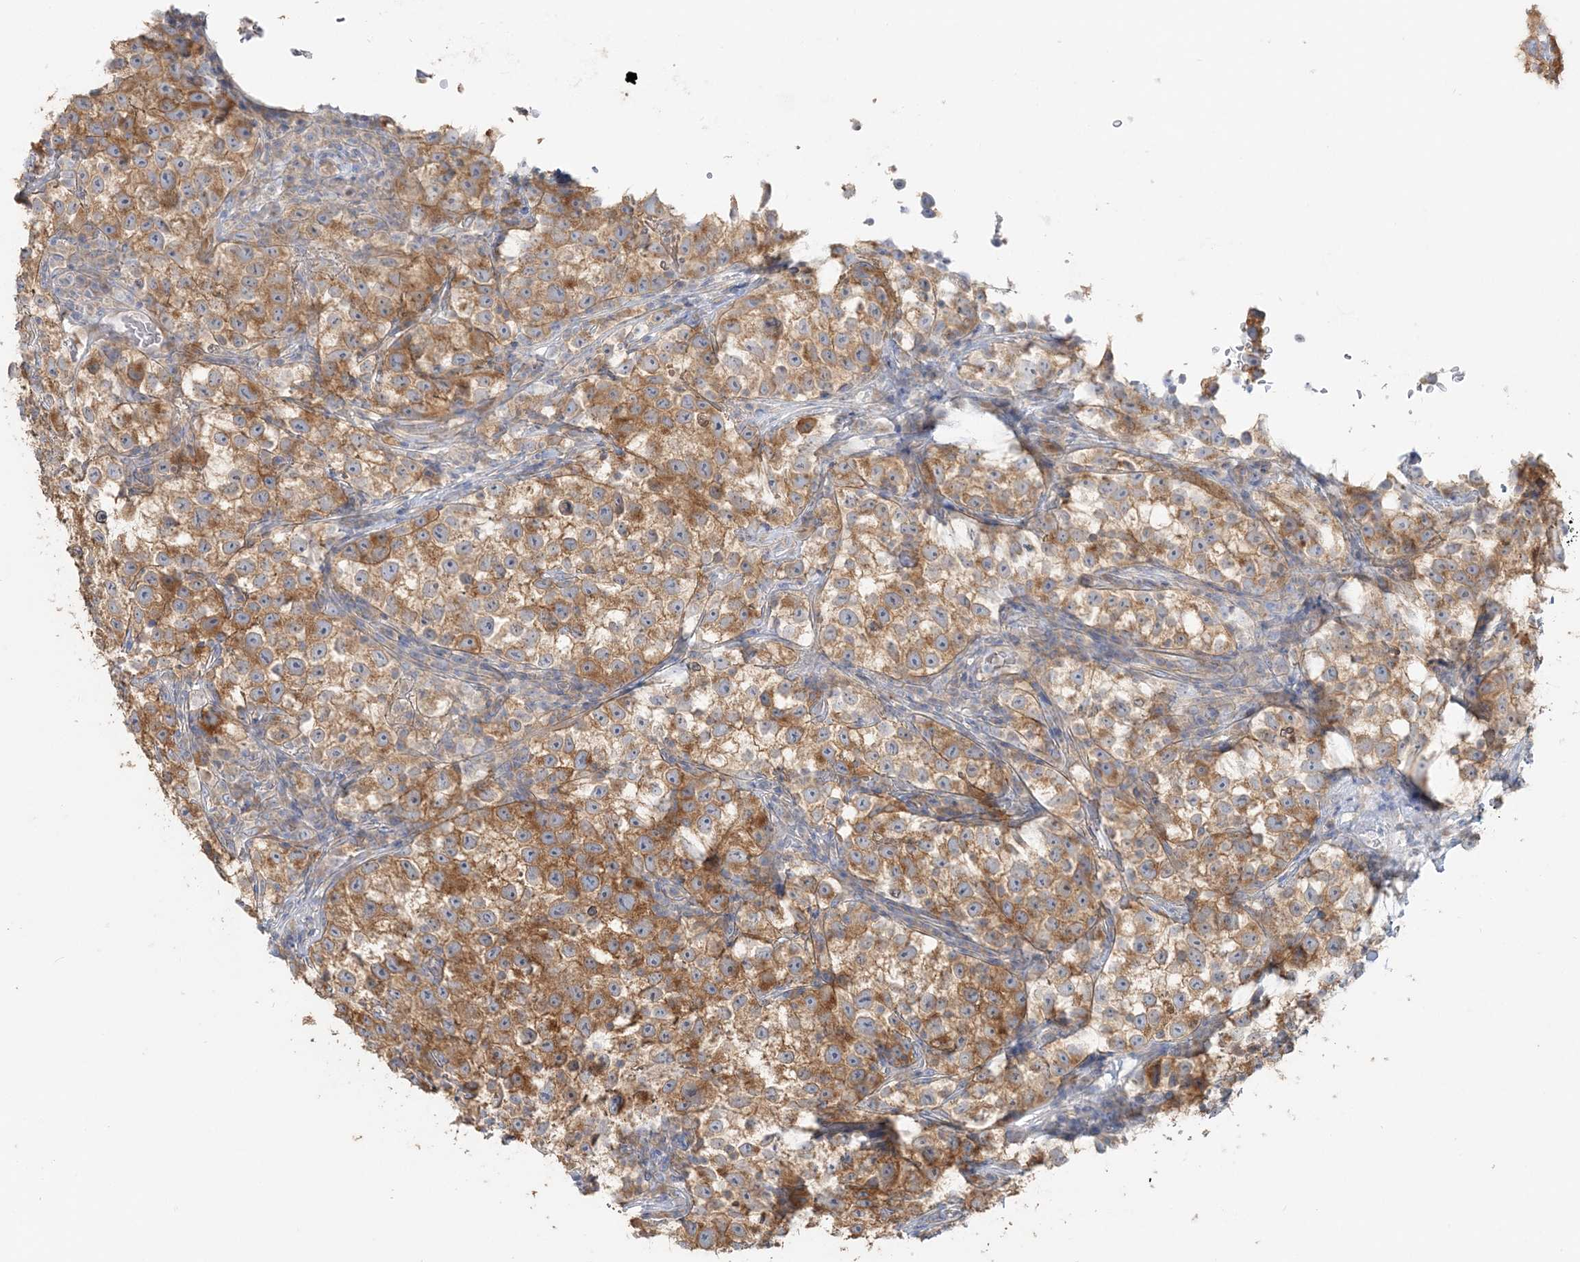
{"staining": {"intensity": "moderate", "quantity": "25%-75%", "location": "cytoplasmic/membranous"}, "tissue": "testis cancer", "cell_type": "Tumor cells", "image_type": "cancer", "snomed": [{"axis": "morphology", "description": "Seminoma, NOS"}, {"axis": "topography", "description": "Testis"}], "caption": "Human testis seminoma stained with a protein marker exhibits moderate staining in tumor cells.", "gene": "TBC1D5", "patient": {"sex": "male", "age": 22}}